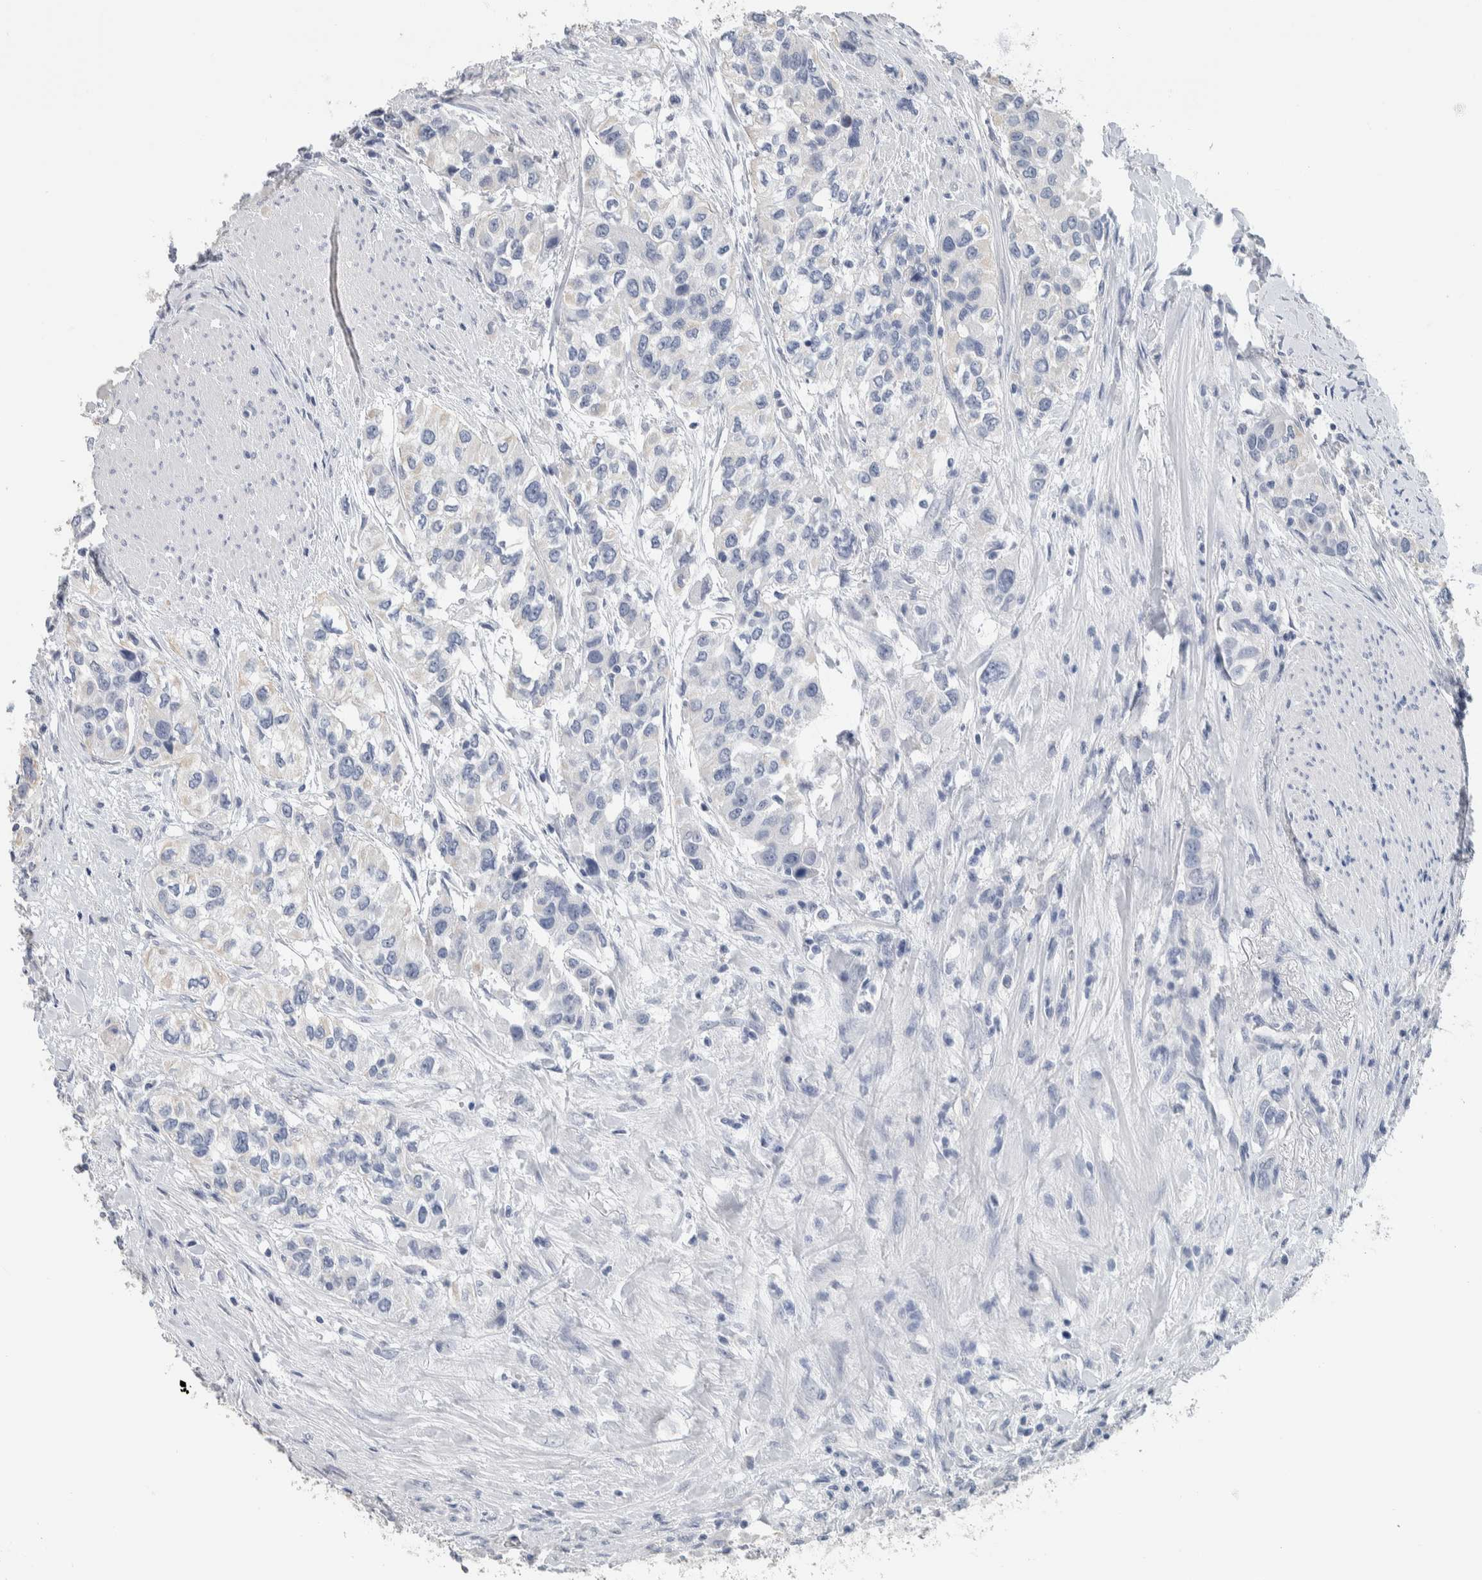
{"staining": {"intensity": "negative", "quantity": "none", "location": "none"}, "tissue": "urothelial cancer", "cell_type": "Tumor cells", "image_type": "cancer", "snomed": [{"axis": "morphology", "description": "Urothelial carcinoma, High grade"}, {"axis": "topography", "description": "Urinary bladder"}], "caption": "This micrograph is of urothelial carcinoma (high-grade) stained with immunohistochemistry (IHC) to label a protein in brown with the nuclei are counter-stained blue. There is no staining in tumor cells.", "gene": "NEFM", "patient": {"sex": "female", "age": 80}}